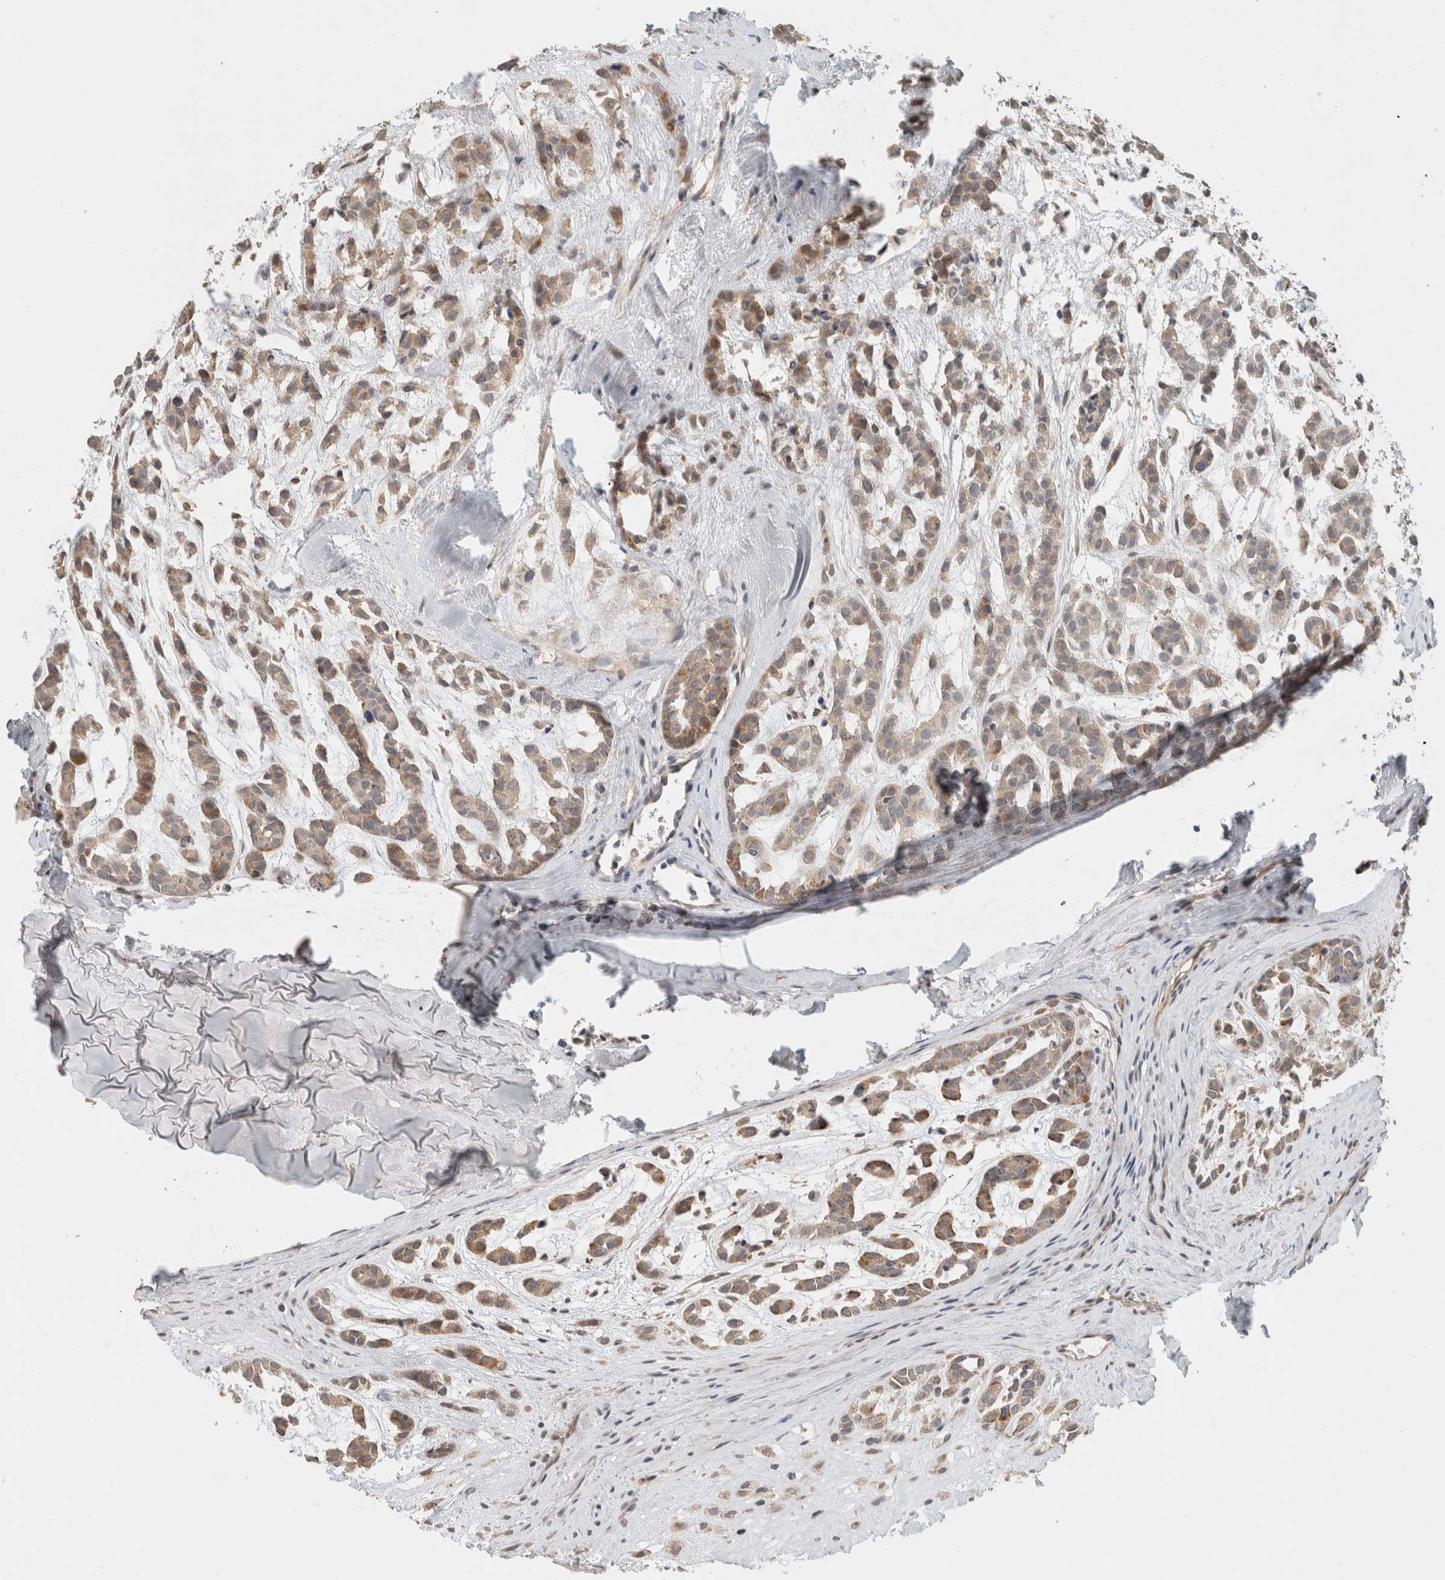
{"staining": {"intensity": "weak", "quantity": ">75%", "location": "cytoplasmic/membranous"}, "tissue": "head and neck cancer", "cell_type": "Tumor cells", "image_type": "cancer", "snomed": [{"axis": "morphology", "description": "Adenocarcinoma, NOS"}, {"axis": "morphology", "description": "Adenoma, NOS"}, {"axis": "topography", "description": "Head-Neck"}], "caption": "Human adenoma (head and neck) stained with a protein marker displays weak staining in tumor cells.", "gene": "ERCC6L2", "patient": {"sex": "female", "age": 55}}